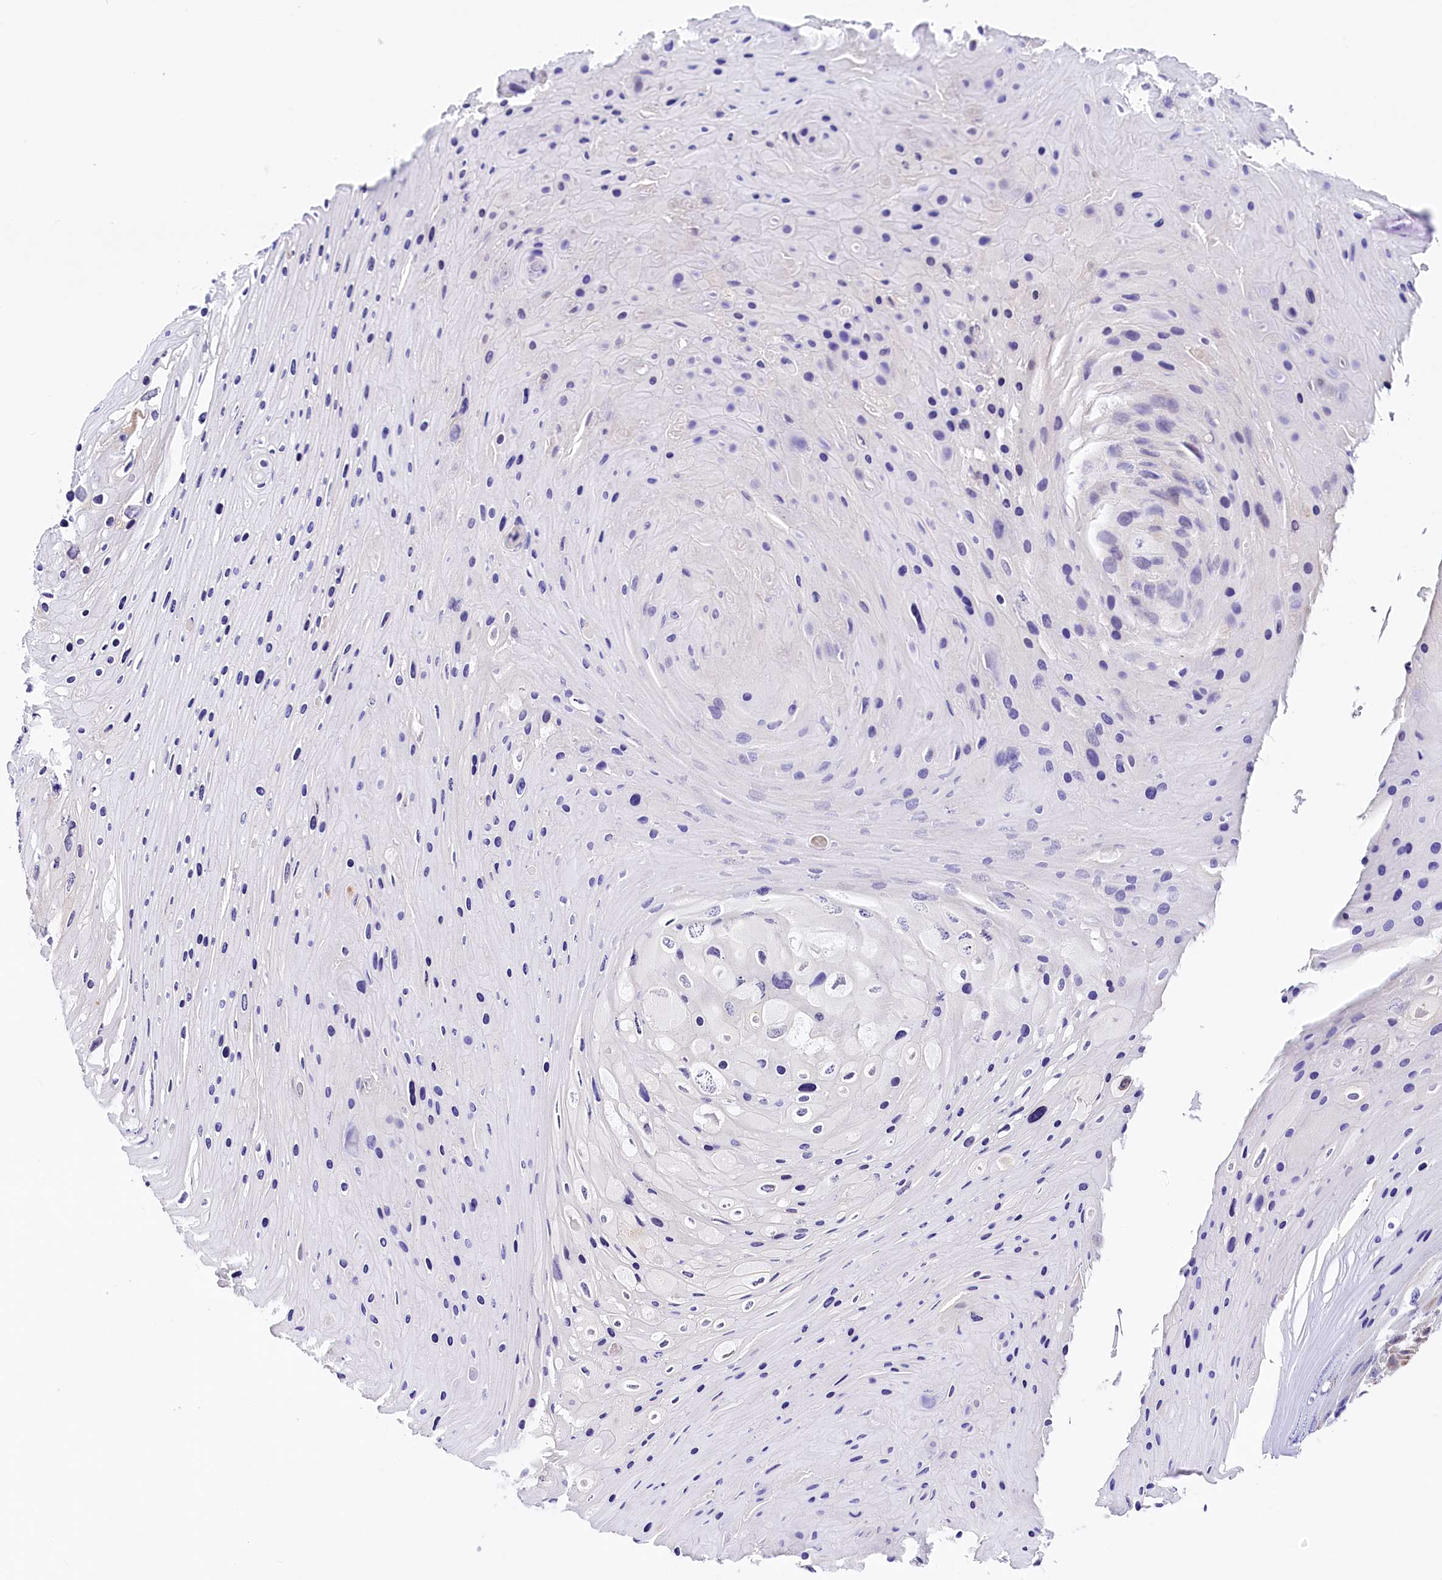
{"staining": {"intensity": "moderate", "quantity": "25%-75%", "location": "cytoplasmic/membranous"}, "tissue": "skin cancer", "cell_type": "Tumor cells", "image_type": "cancer", "snomed": [{"axis": "morphology", "description": "Squamous cell carcinoma, NOS"}, {"axis": "topography", "description": "Skin"}], "caption": "Immunohistochemistry (IHC) micrograph of human skin cancer (squamous cell carcinoma) stained for a protein (brown), which displays medium levels of moderate cytoplasmic/membranous staining in approximately 25%-75% of tumor cells.", "gene": "ITGA1", "patient": {"sex": "female", "age": 88}}